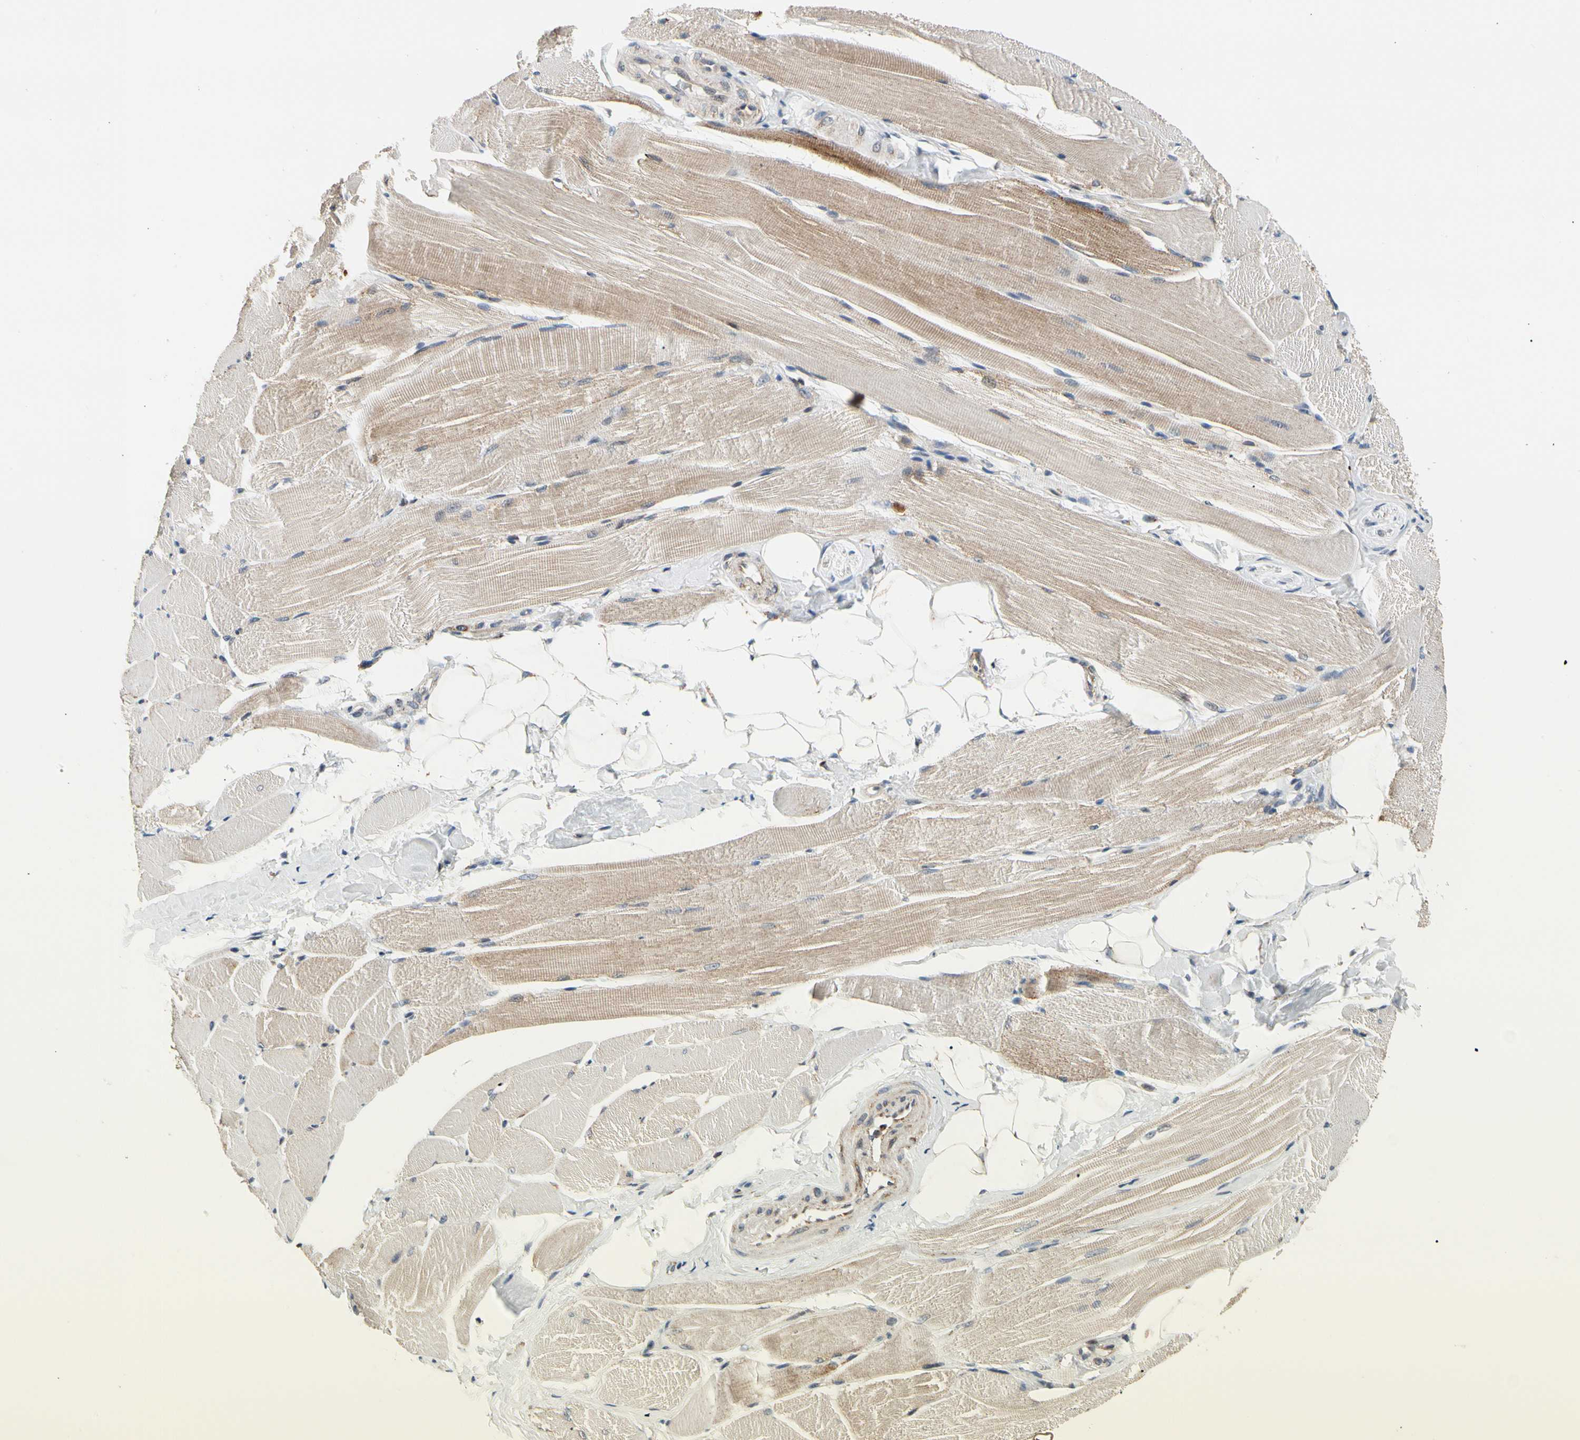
{"staining": {"intensity": "weak", "quantity": ">75%", "location": "cytoplasmic/membranous"}, "tissue": "skeletal muscle", "cell_type": "Myocytes", "image_type": "normal", "snomed": [{"axis": "morphology", "description": "Normal tissue, NOS"}, {"axis": "topography", "description": "Skeletal muscle"}, {"axis": "topography", "description": "Peripheral nerve tissue"}], "caption": "High-magnification brightfield microscopy of benign skeletal muscle stained with DAB (brown) and counterstained with hematoxylin (blue). myocytes exhibit weak cytoplasmic/membranous positivity is seen in approximately>75% of cells.", "gene": "KHDC4", "patient": {"sex": "female", "age": 84}}